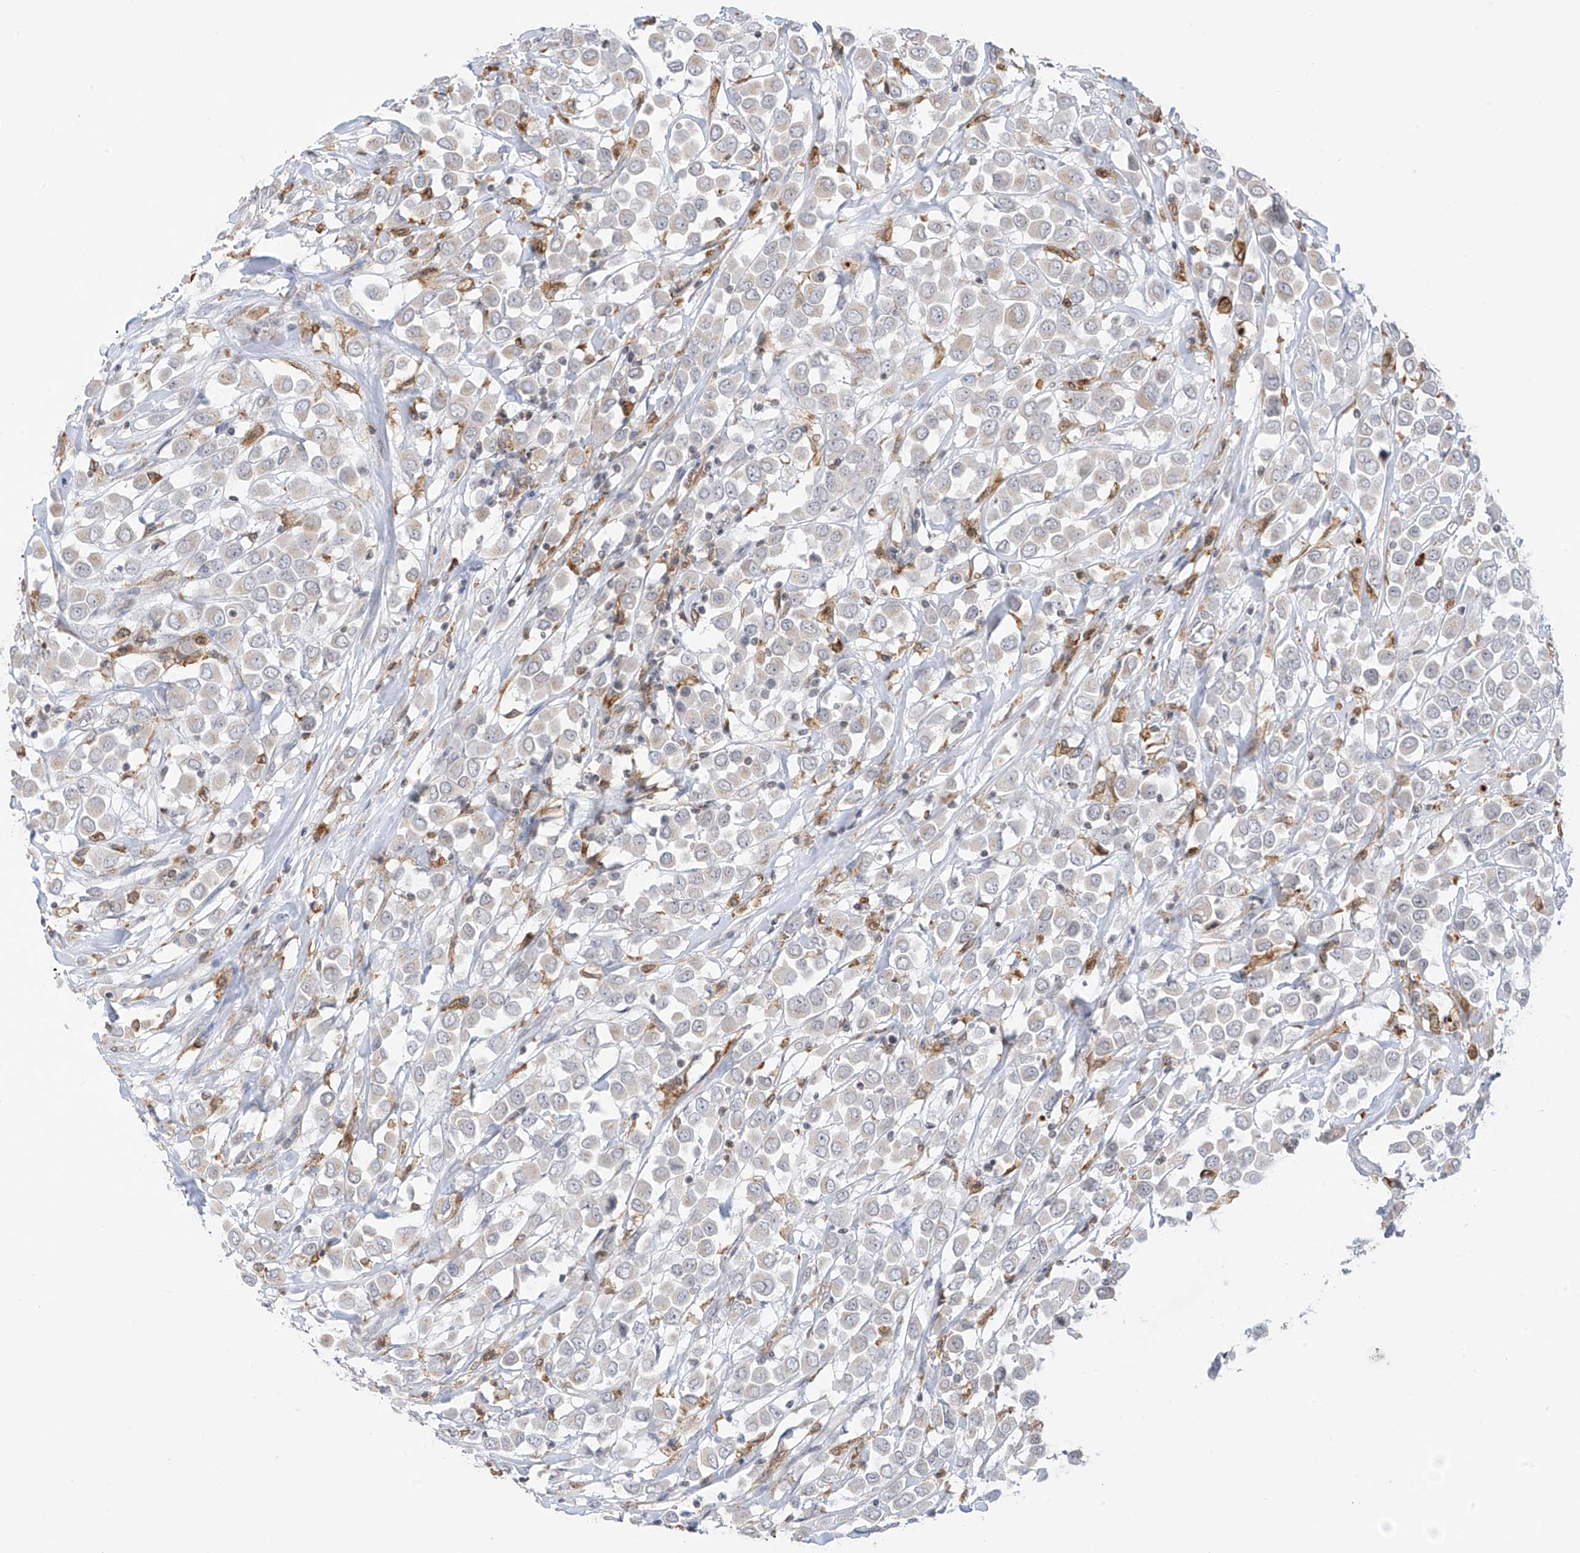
{"staining": {"intensity": "negative", "quantity": "none", "location": "none"}, "tissue": "breast cancer", "cell_type": "Tumor cells", "image_type": "cancer", "snomed": [{"axis": "morphology", "description": "Duct carcinoma"}, {"axis": "topography", "description": "Breast"}], "caption": "This photomicrograph is of breast cancer (infiltrating ductal carcinoma) stained with immunohistochemistry to label a protein in brown with the nuclei are counter-stained blue. There is no expression in tumor cells. Nuclei are stained in blue.", "gene": "TBXAS1", "patient": {"sex": "female", "age": 61}}